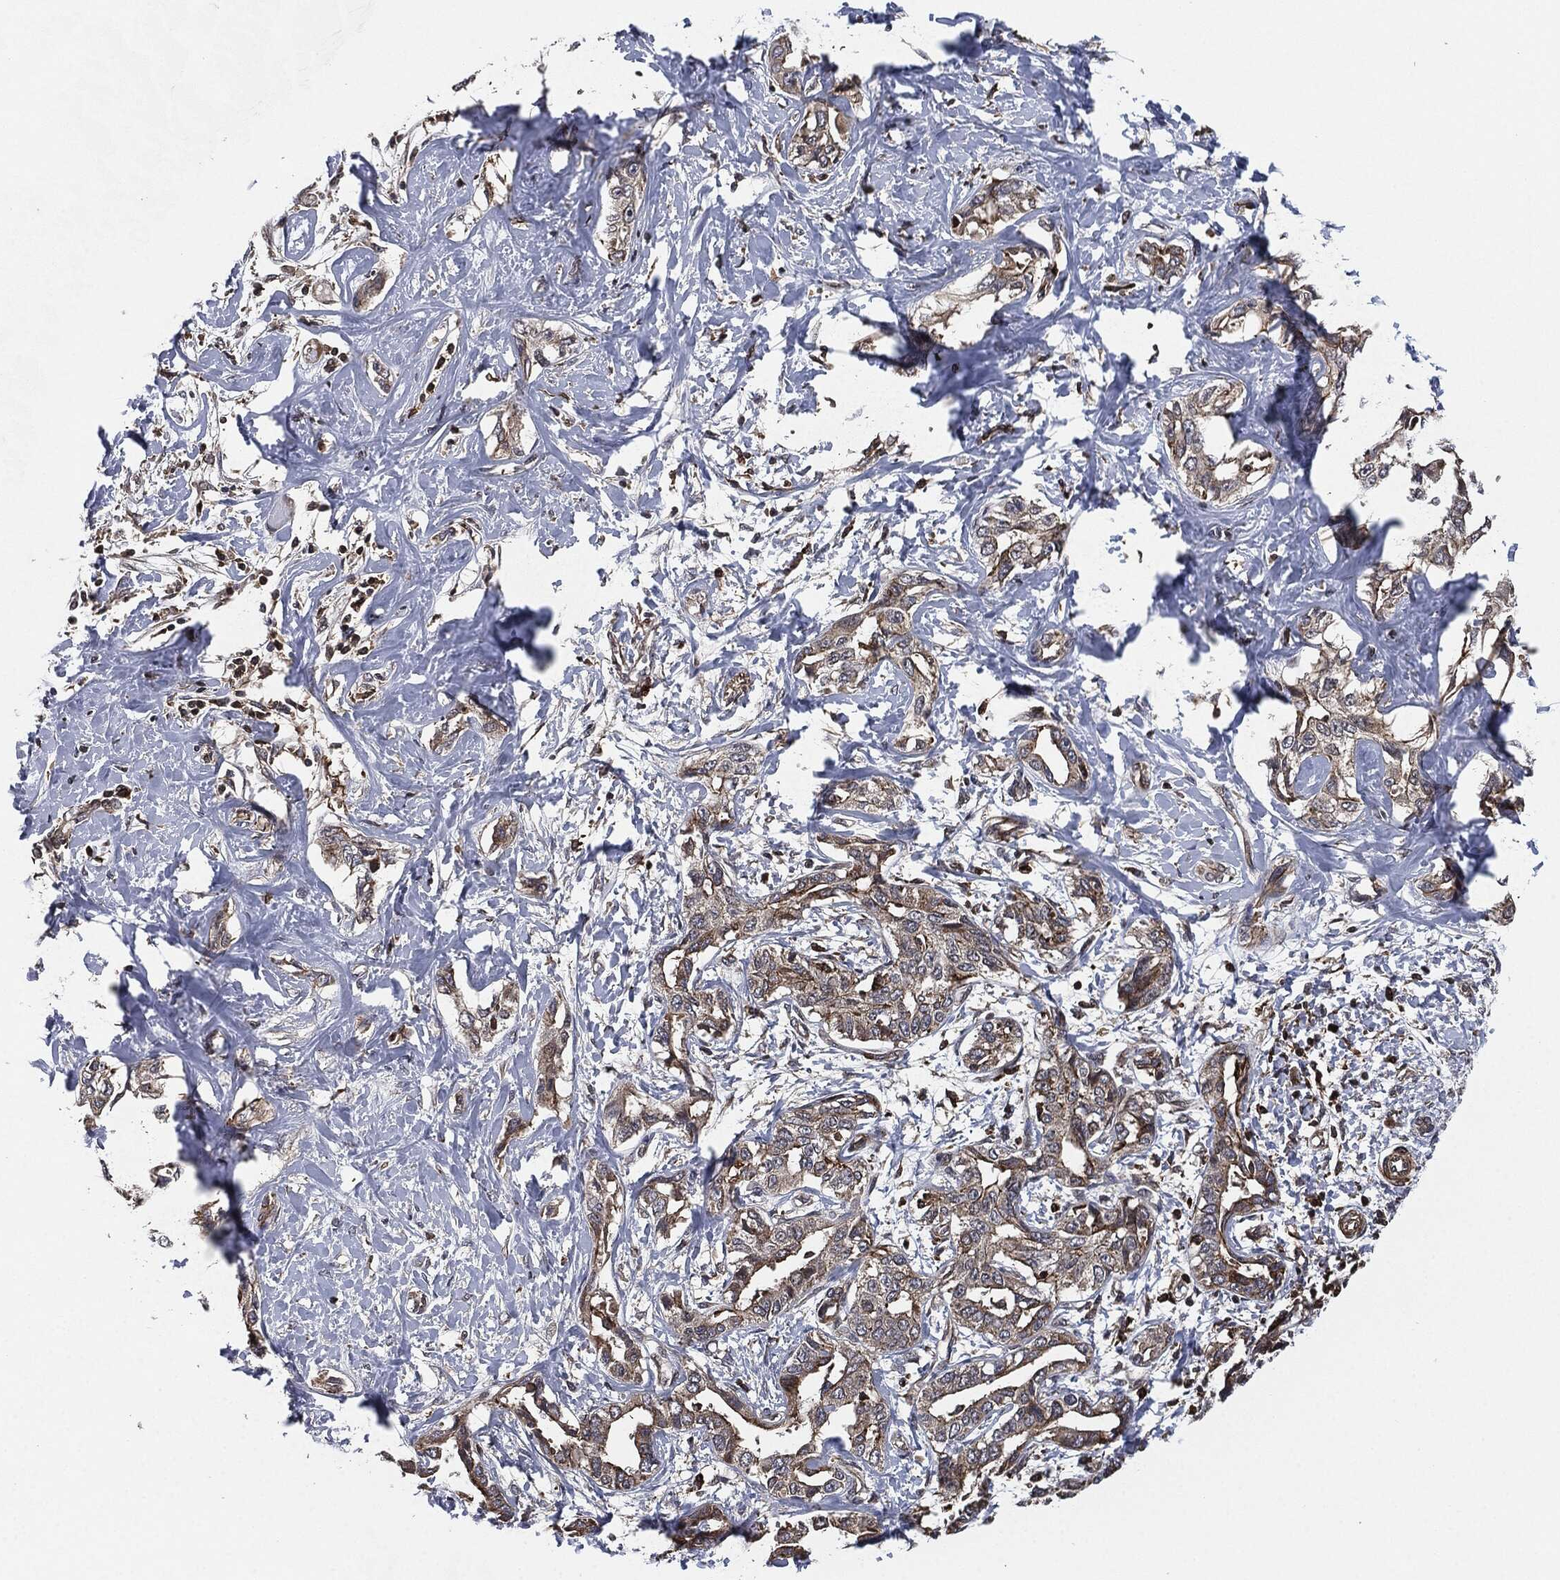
{"staining": {"intensity": "weak", "quantity": "25%-75%", "location": "cytoplasmic/membranous"}, "tissue": "liver cancer", "cell_type": "Tumor cells", "image_type": "cancer", "snomed": [{"axis": "morphology", "description": "Cholangiocarcinoma"}, {"axis": "topography", "description": "Liver"}], "caption": "IHC image of cholangiocarcinoma (liver) stained for a protein (brown), which exhibits low levels of weak cytoplasmic/membranous expression in approximately 25%-75% of tumor cells.", "gene": "UBR1", "patient": {"sex": "male", "age": 59}}